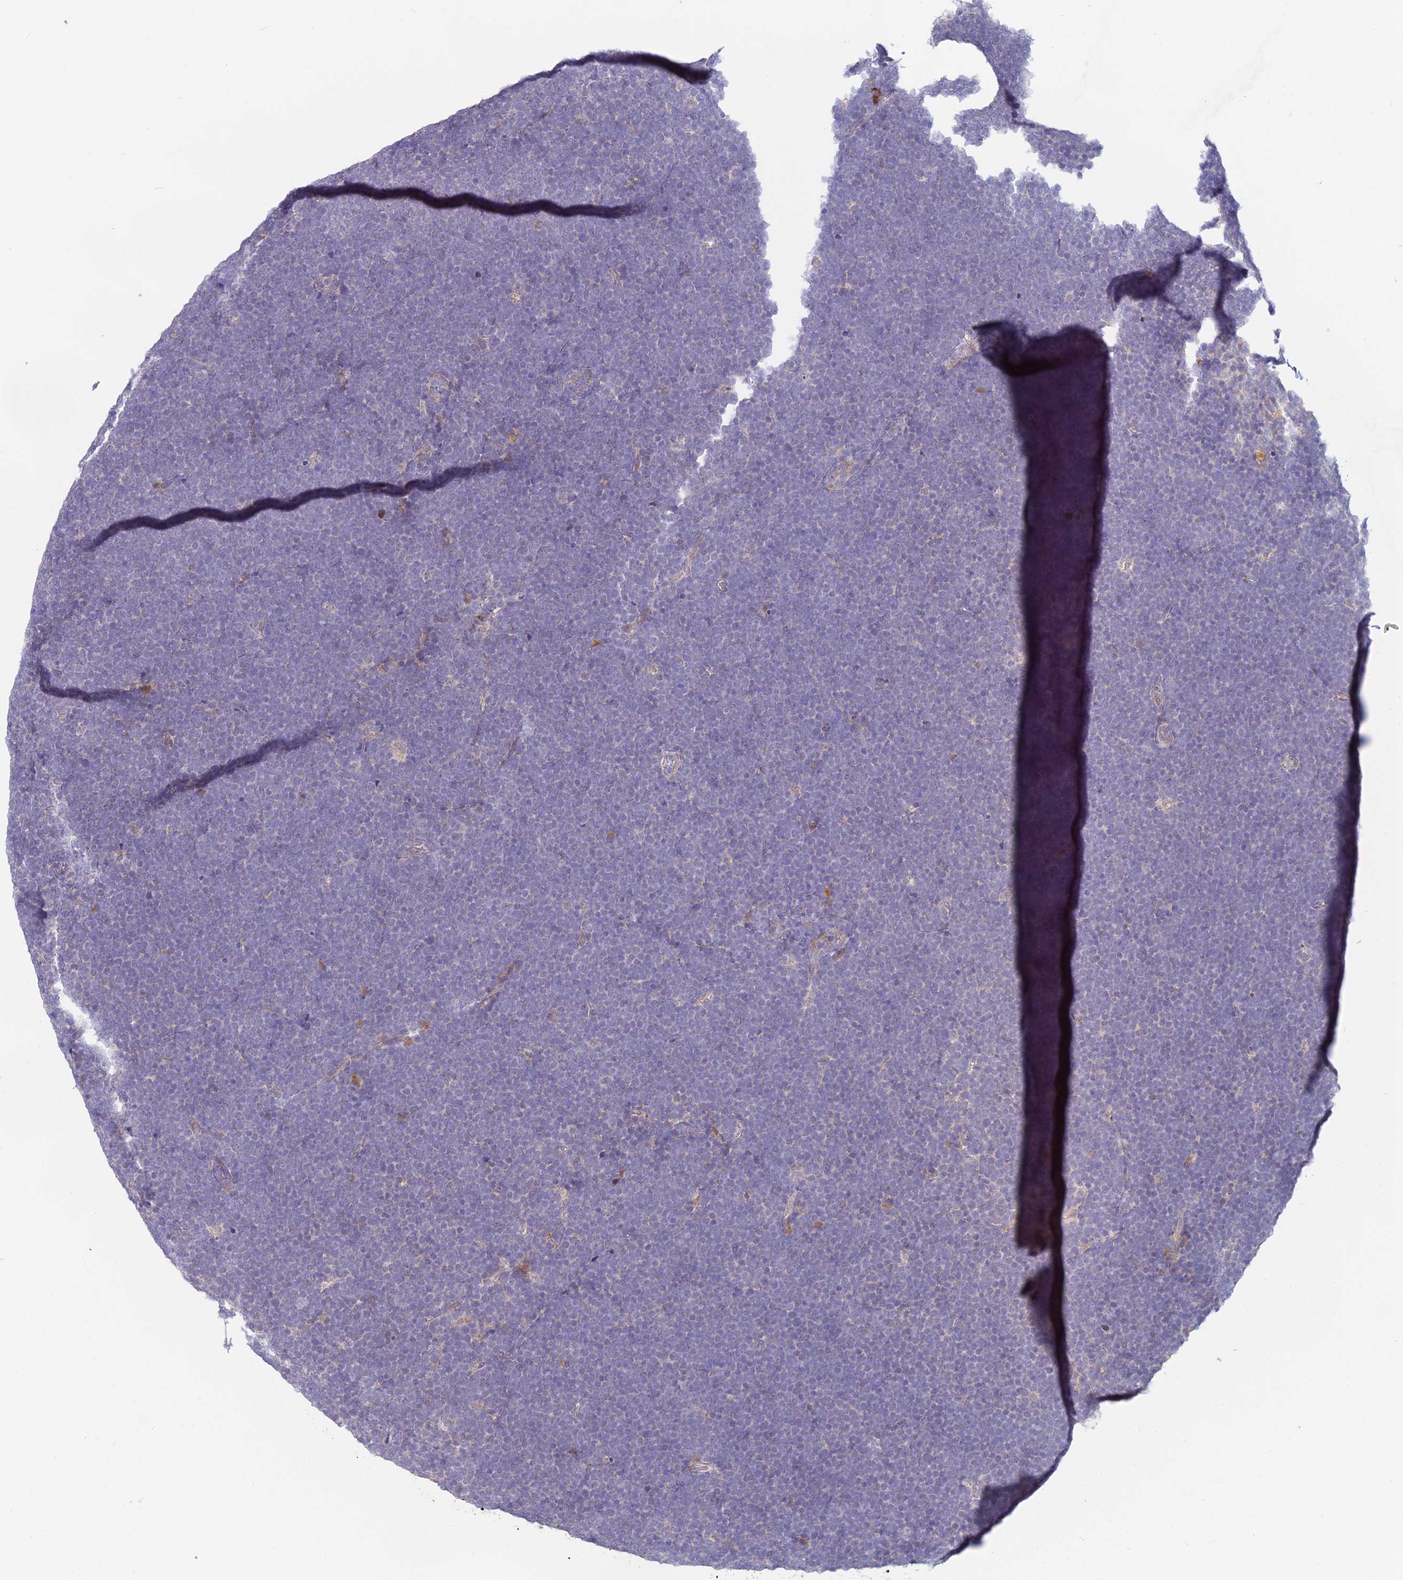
{"staining": {"intensity": "negative", "quantity": "none", "location": "none"}, "tissue": "lymphoma", "cell_type": "Tumor cells", "image_type": "cancer", "snomed": [{"axis": "morphology", "description": "Malignant lymphoma, non-Hodgkin's type, High grade"}, {"axis": "topography", "description": "Lymph node"}], "caption": "This is an immunohistochemistry (IHC) image of human malignant lymphoma, non-Hodgkin's type (high-grade). There is no positivity in tumor cells.", "gene": "WDR43", "patient": {"sex": "male", "age": 13}}